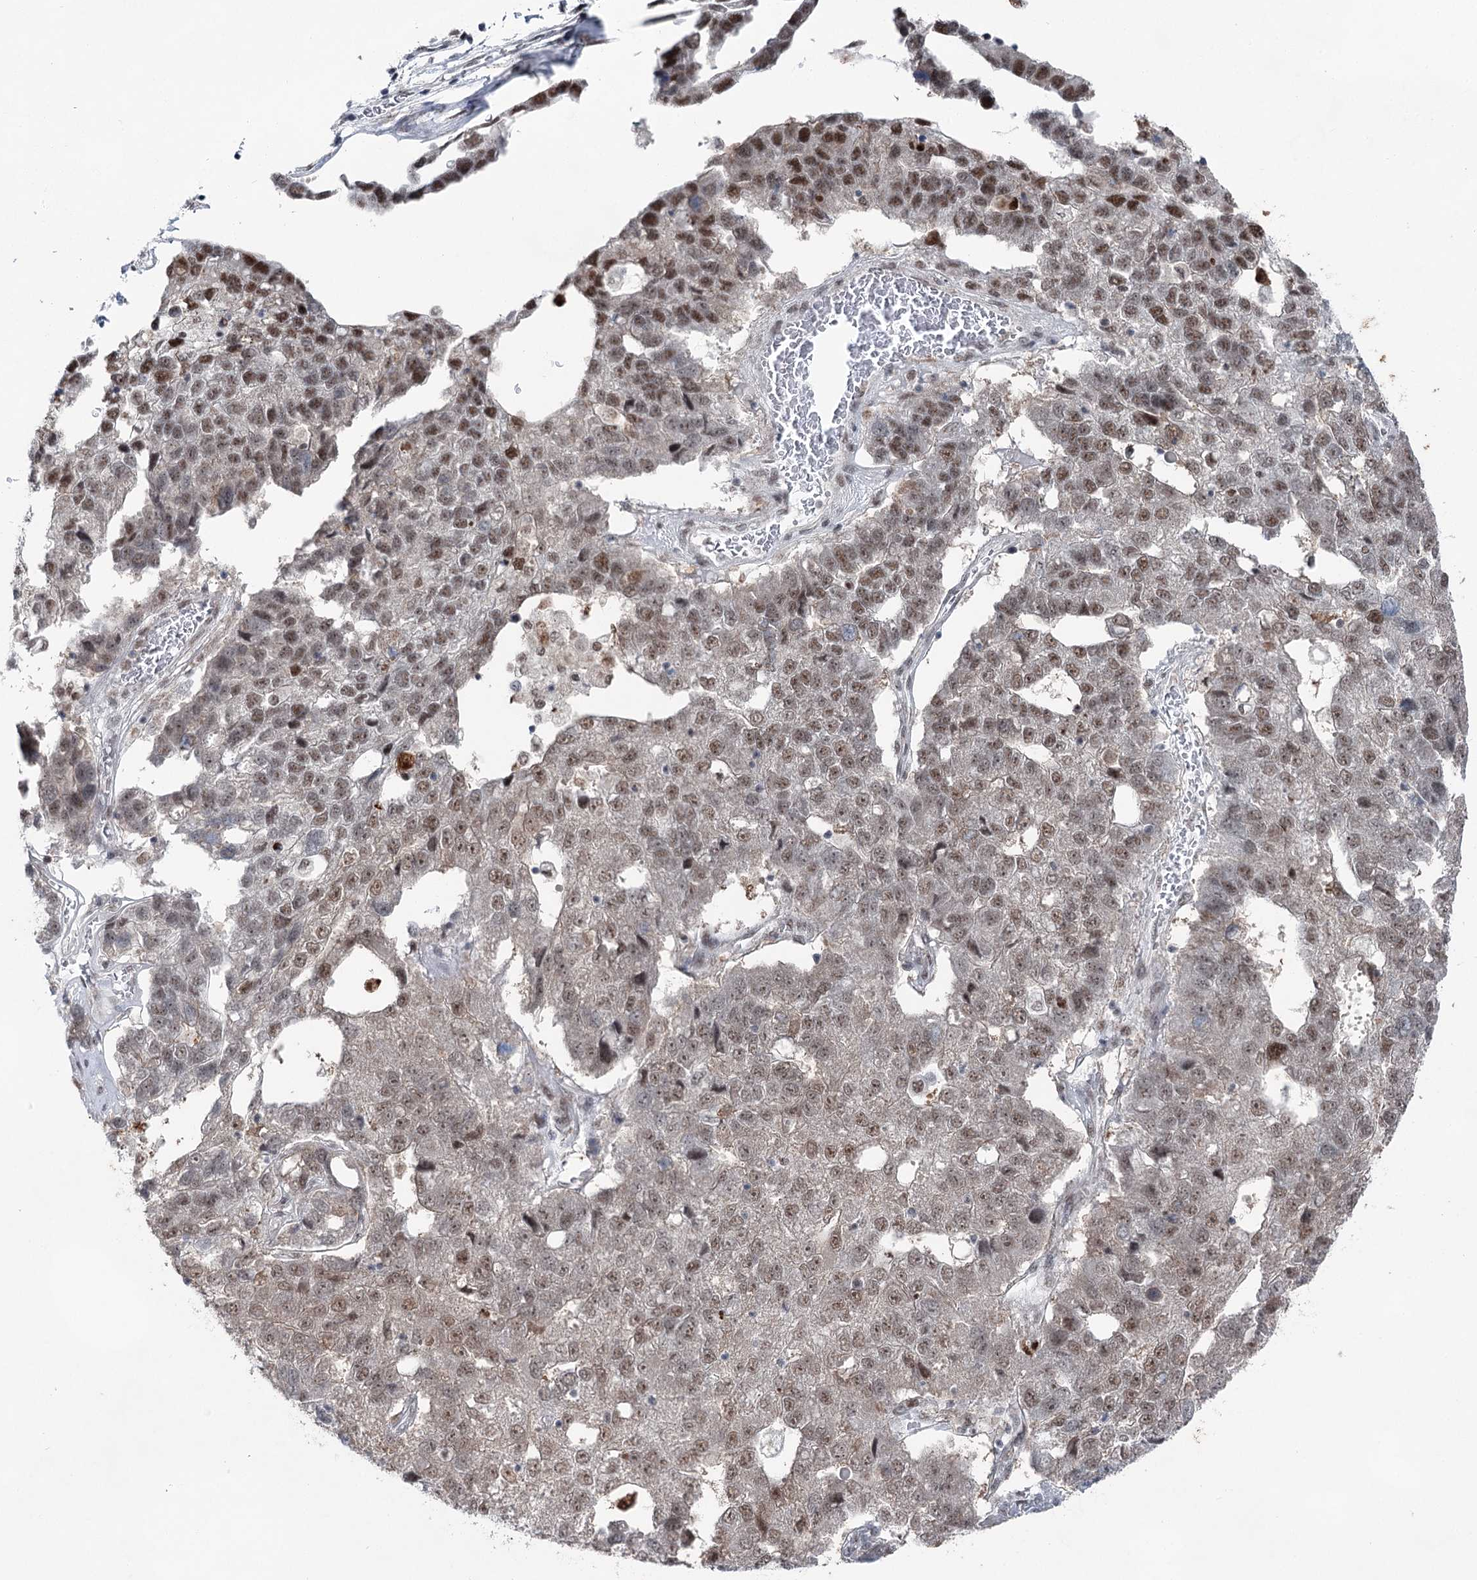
{"staining": {"intensity": "moderate", "quantity": "25%-75%", "location": "nuclear"}, "tissue": "pancreatic cancer", "cell_type": "Tumor cells", "image_type": "cancer", "snomed": [{"axis": "morphology", "description": "Adenocarcinoma, NOS"}, {"axis": "topography", "description": "Pancreas"}], "caption": "Immunohistochemical staining of adenocarcinoma (pancreatic) demonstrates medium levels of moderate nuclear positivity in approximately 25%-75% of tumor cells.", "gene": "ZCCHC8", "patient": {"sex": "female", "age": 61}}